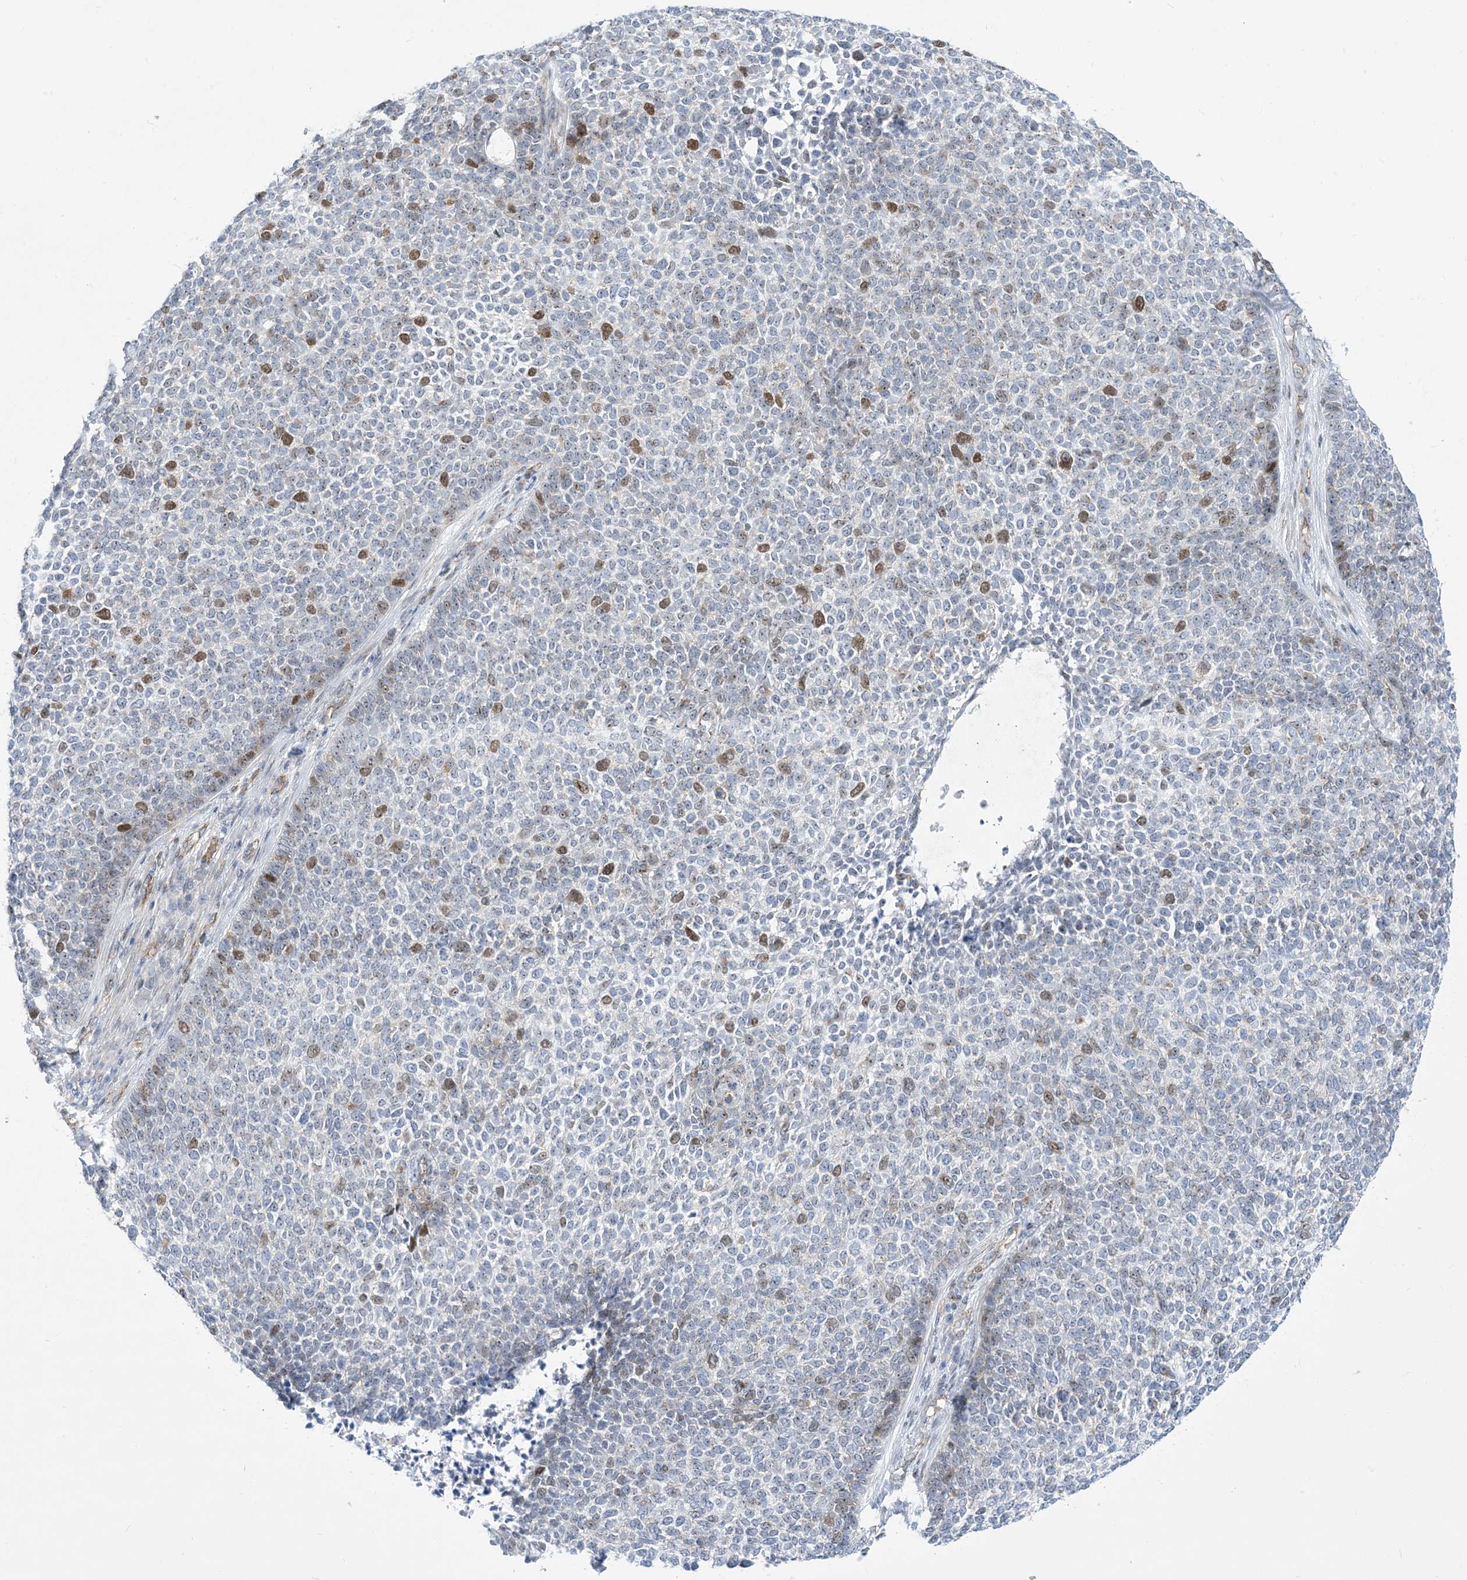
{"staining": {"intensity": "strong", "quantity": "<25%", "location": "nuclear"}, "tissue": "skin cancer", "cell_type": "Tumor cells", "image_type": "cancer", "snomed": [{"axis": "morphology", "description": "Basal cell carcinoma"}, {"axis": "topography", "description": "Skin"}], "caption": "Skin basal cell carcinoma stained for a protein (brown) displays strong nuclear positive expression in about <25% of tumor cells.", "gene": "MARS2", "patient": {"sex": "female", "age": 84}}